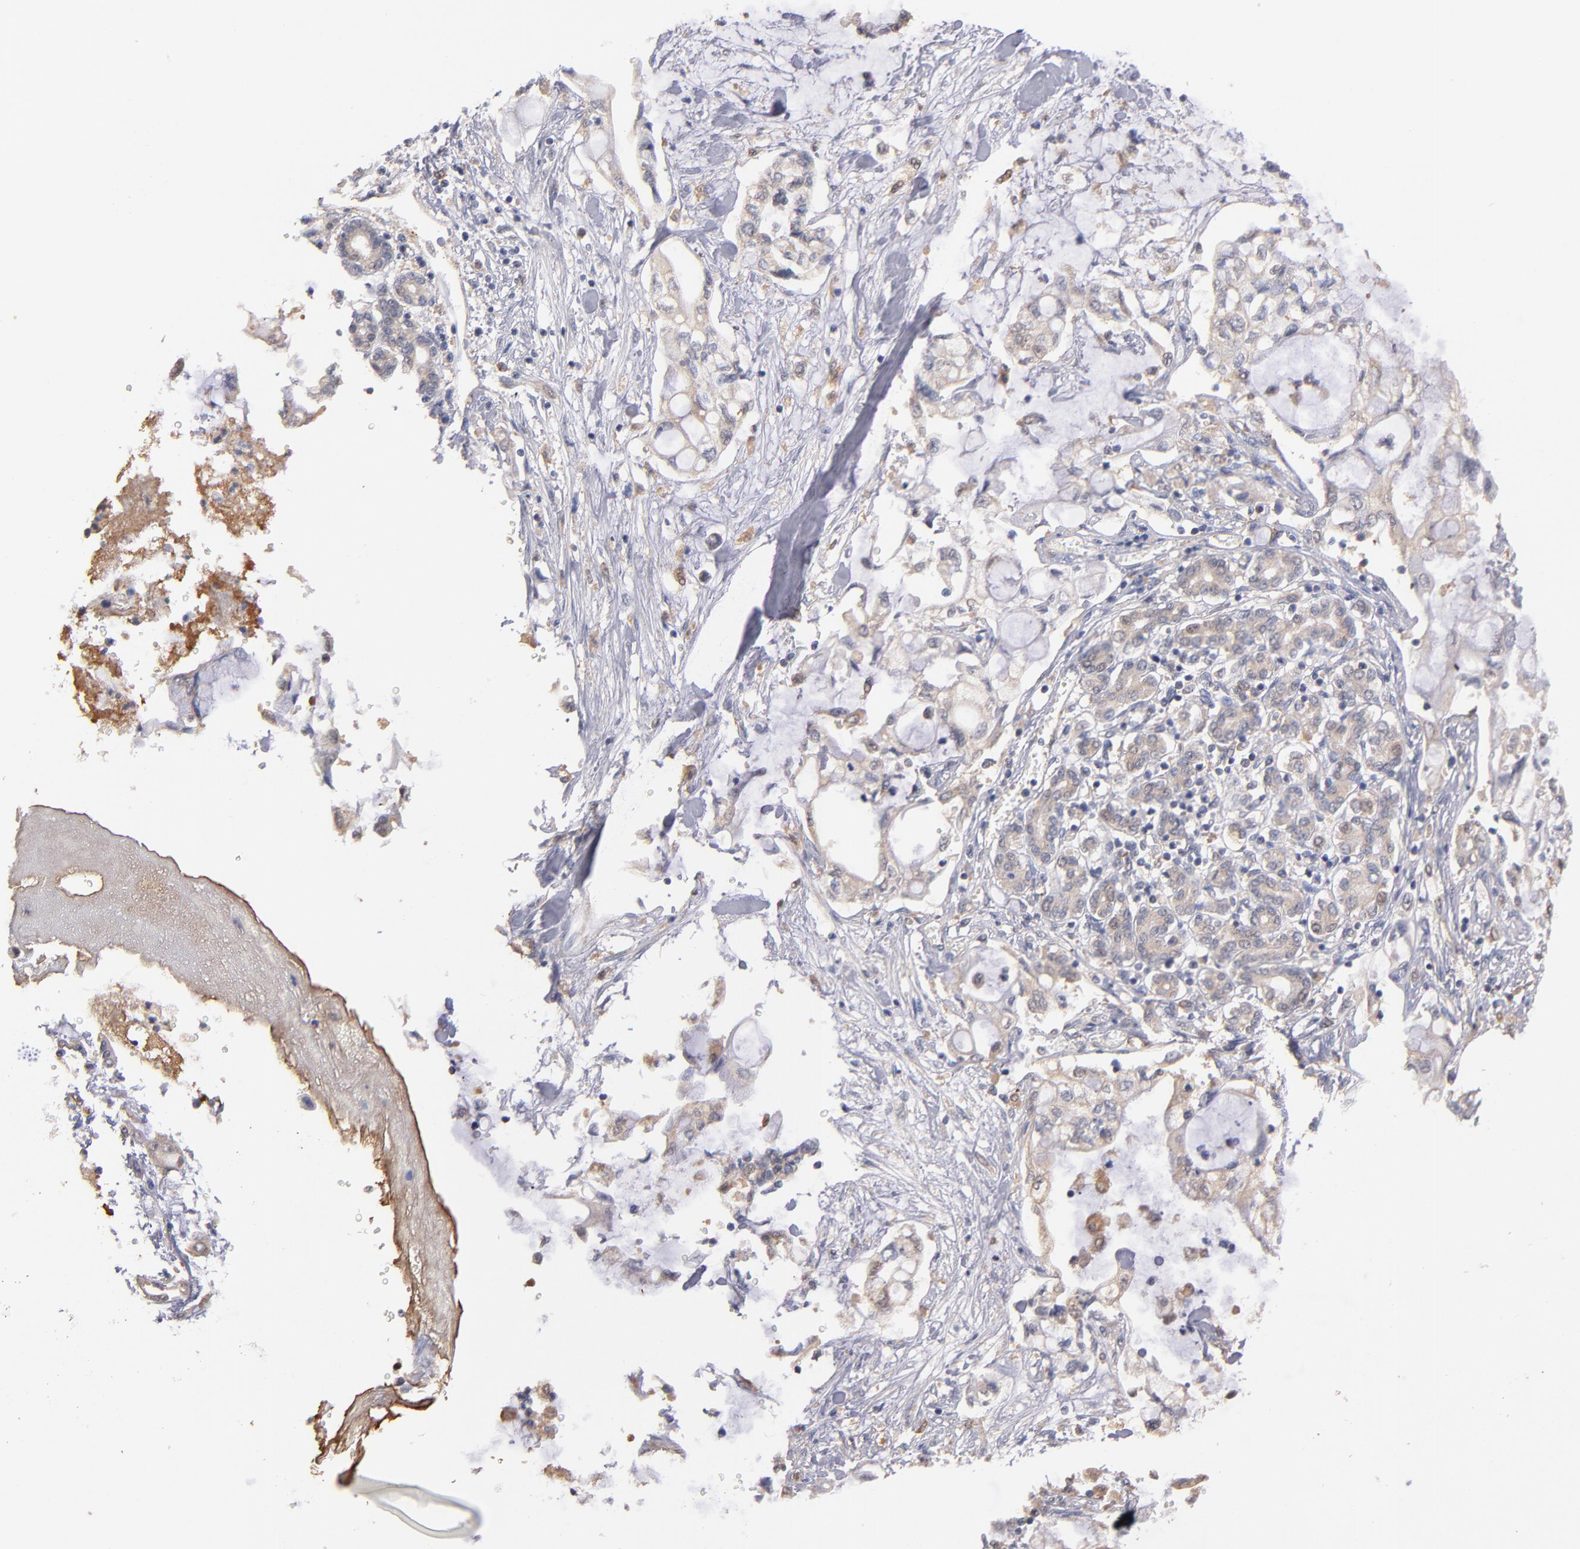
{"staining": {"intensity": "weak", "quantity": ">75%", "location": "cytoplasmic/membranous"}, "tissue": "pancreatic cancer", "cell_type": "Tumor cells", "image_type": "cancer", "snomed": [{"axis": "morphology", "description": "Adenocarcinoma, NOS"}, {"axis": "topography", "description": "Pancreas"}], "caption": "Brown immunohistochemical staining in pancreatic cancer (adenocarcinoma) shows weak cytoplasmic/membranous staining in about >75% of tumor cells. The staining was performed using DAB (3,3'-diaminobenzidine) to visualize the protein expression in brown, while the nuclei were stained in blue with hematoxylin (Magnification: 20x).", "gene": "GMFG", "patient": {"sex": "female", "age": 70}}